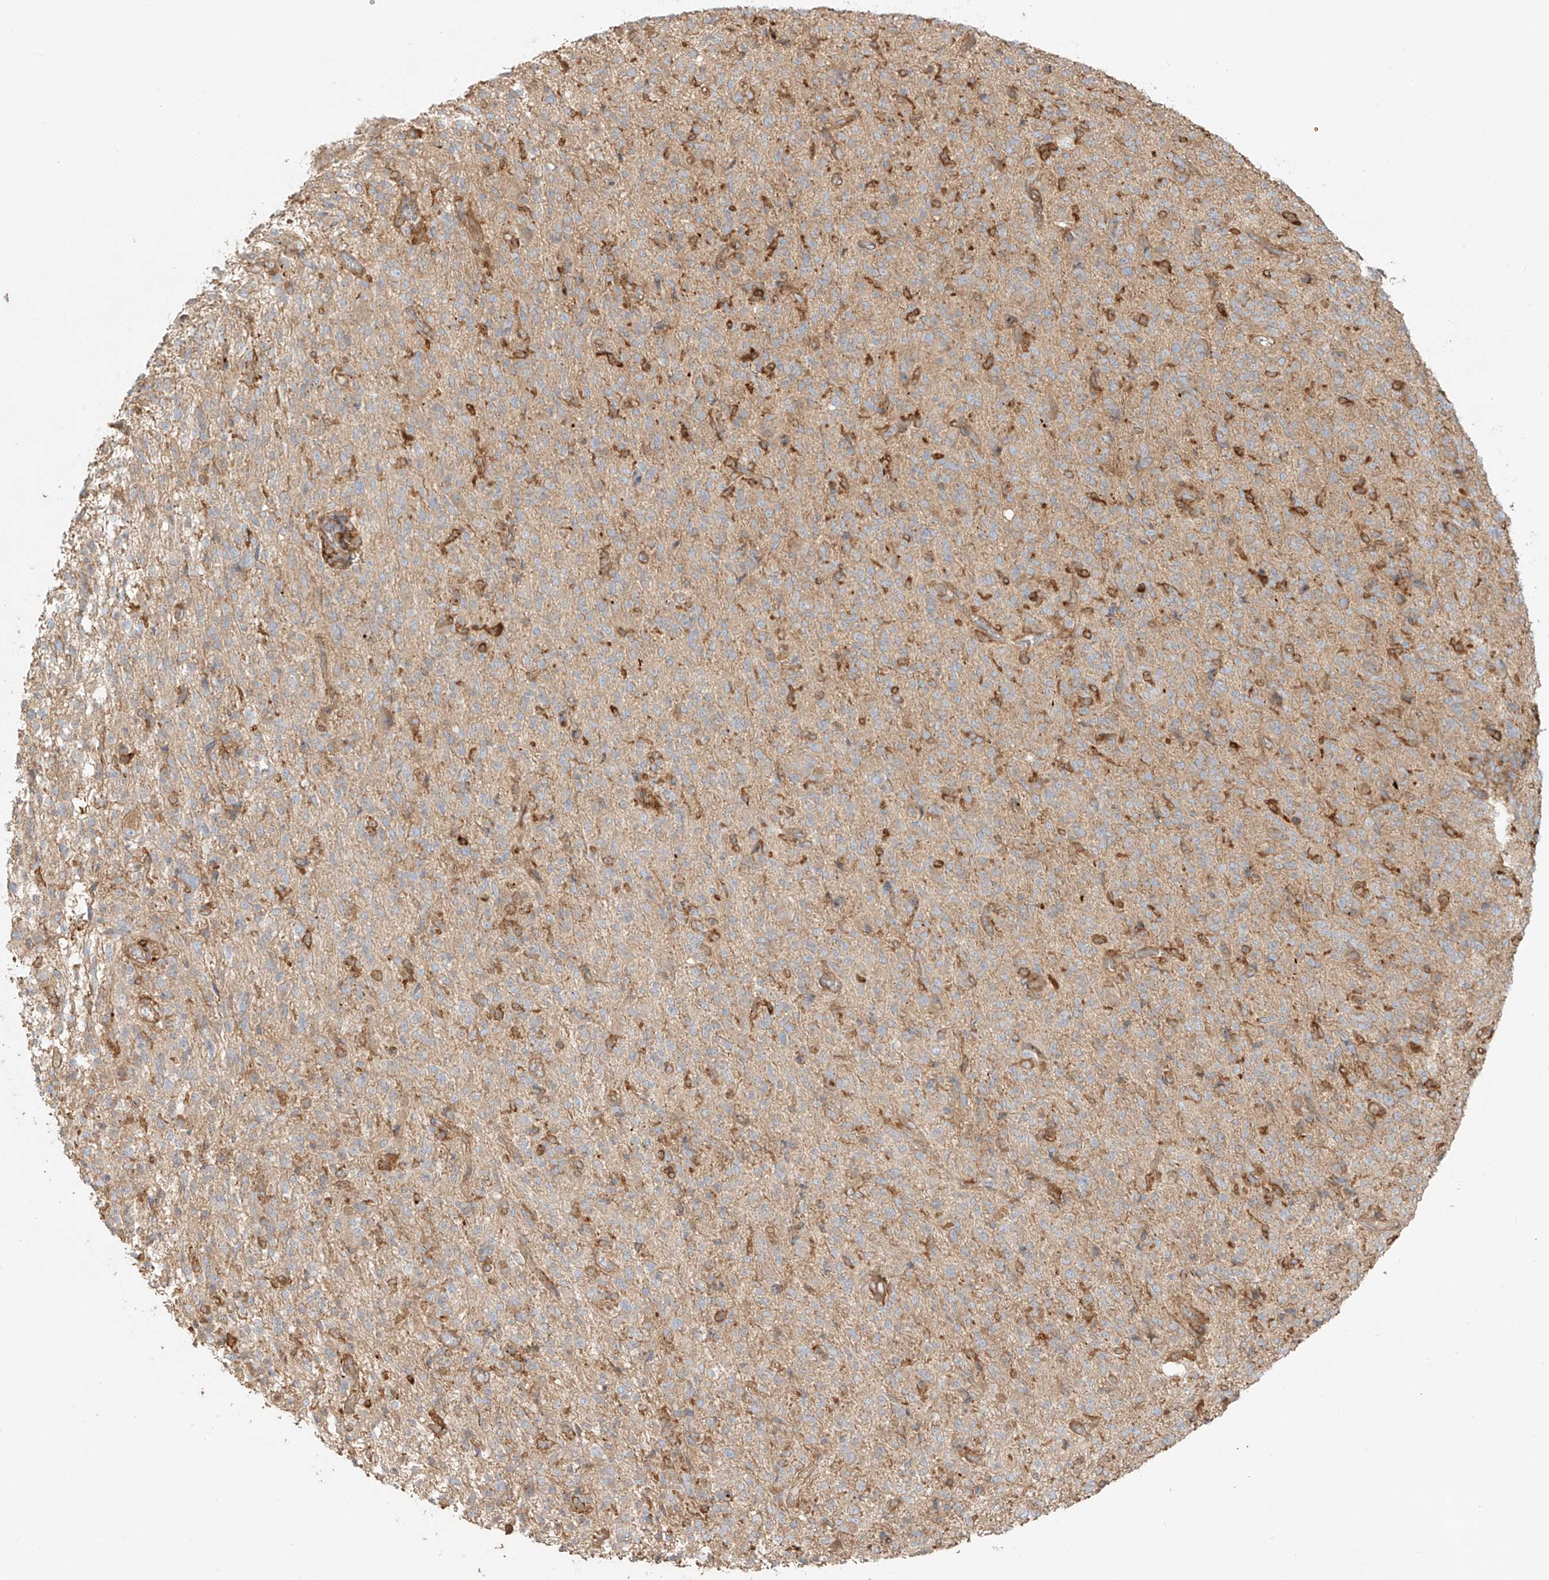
{"staining": {"intensity": "weak", "quantity": ">75%", "location": "cytoplasmic/membranous"}, "tissue": "glioma", "cell_type": "Tumor cells", "image_type": "cancer", "snomed": [{"axis": "morphology", "description": "Glioma, malignant, High grade"}, {"axis": "topography", "description": "Brain"}], "caption": "High-power microscopy captured an immunohistochemistry (IHC) micrograph of malignant high-grade glioma, revealing weak cytoplasmic/membranous positivity in approximately >75% of tumor cells.", "gene": "SNX9", "patient": {"sex": "female", "age": 57}}